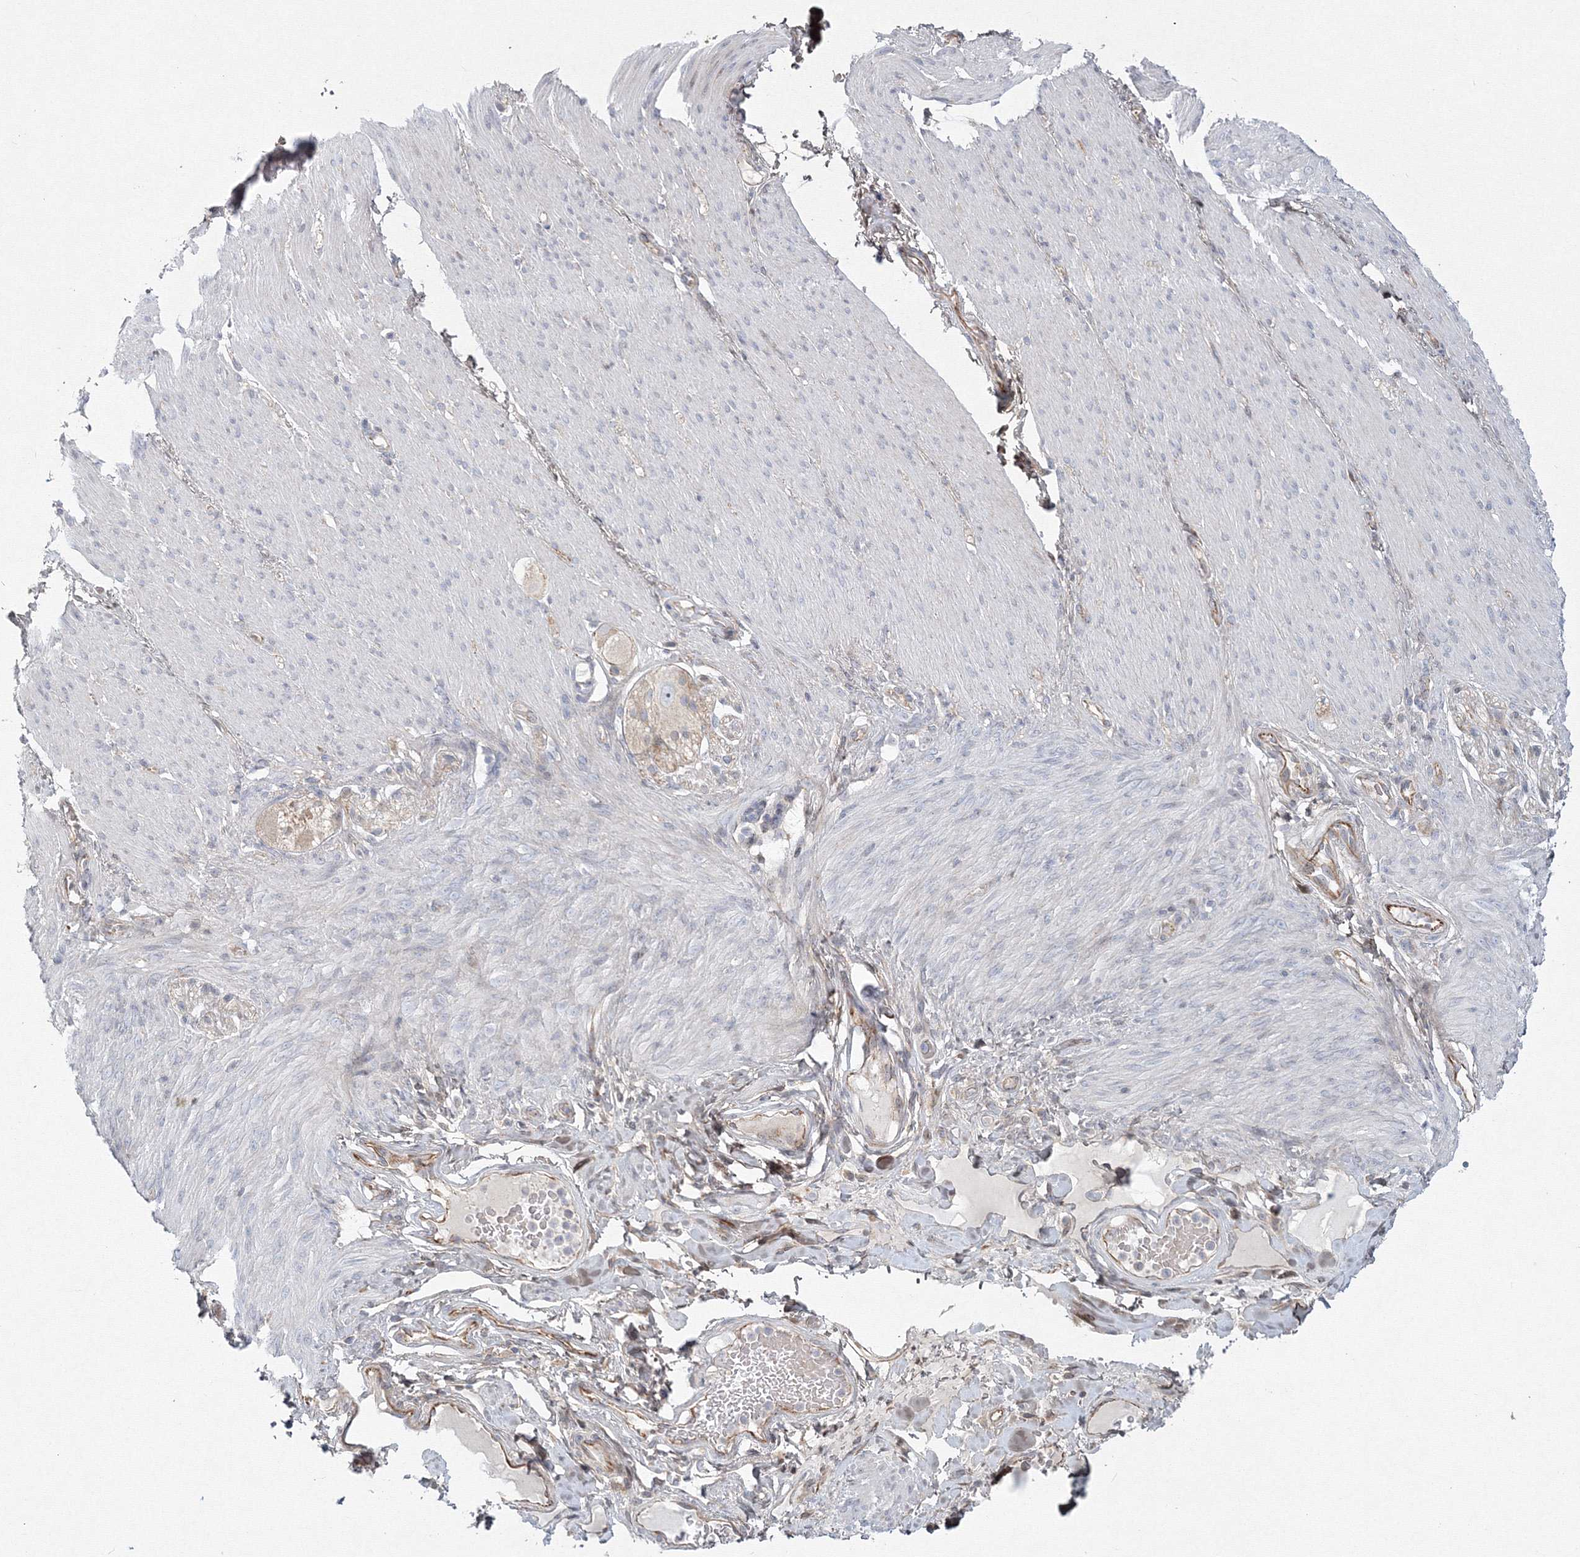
{"staining": {"intensity": "negative", "quantity": "none", "location": "none"}, "tissue": "adipose tissue", "cell_type": "Adipocytes", "image_type": "normal", "snomed": [{"axis": "morphology", "description": "Normal tissue, NOS"}, {"axis": "topography", "description": "Colon"}, {"axis": "topography", "description": "Peripheral nerve tissue"}], "caption": "The photomicrograph exhibits no significant positivity in adipocytes of adipose tissue. Nuclei are stained in blue.", "gene": "WDR49", "patient": {"sex": "female", "age": 61}}